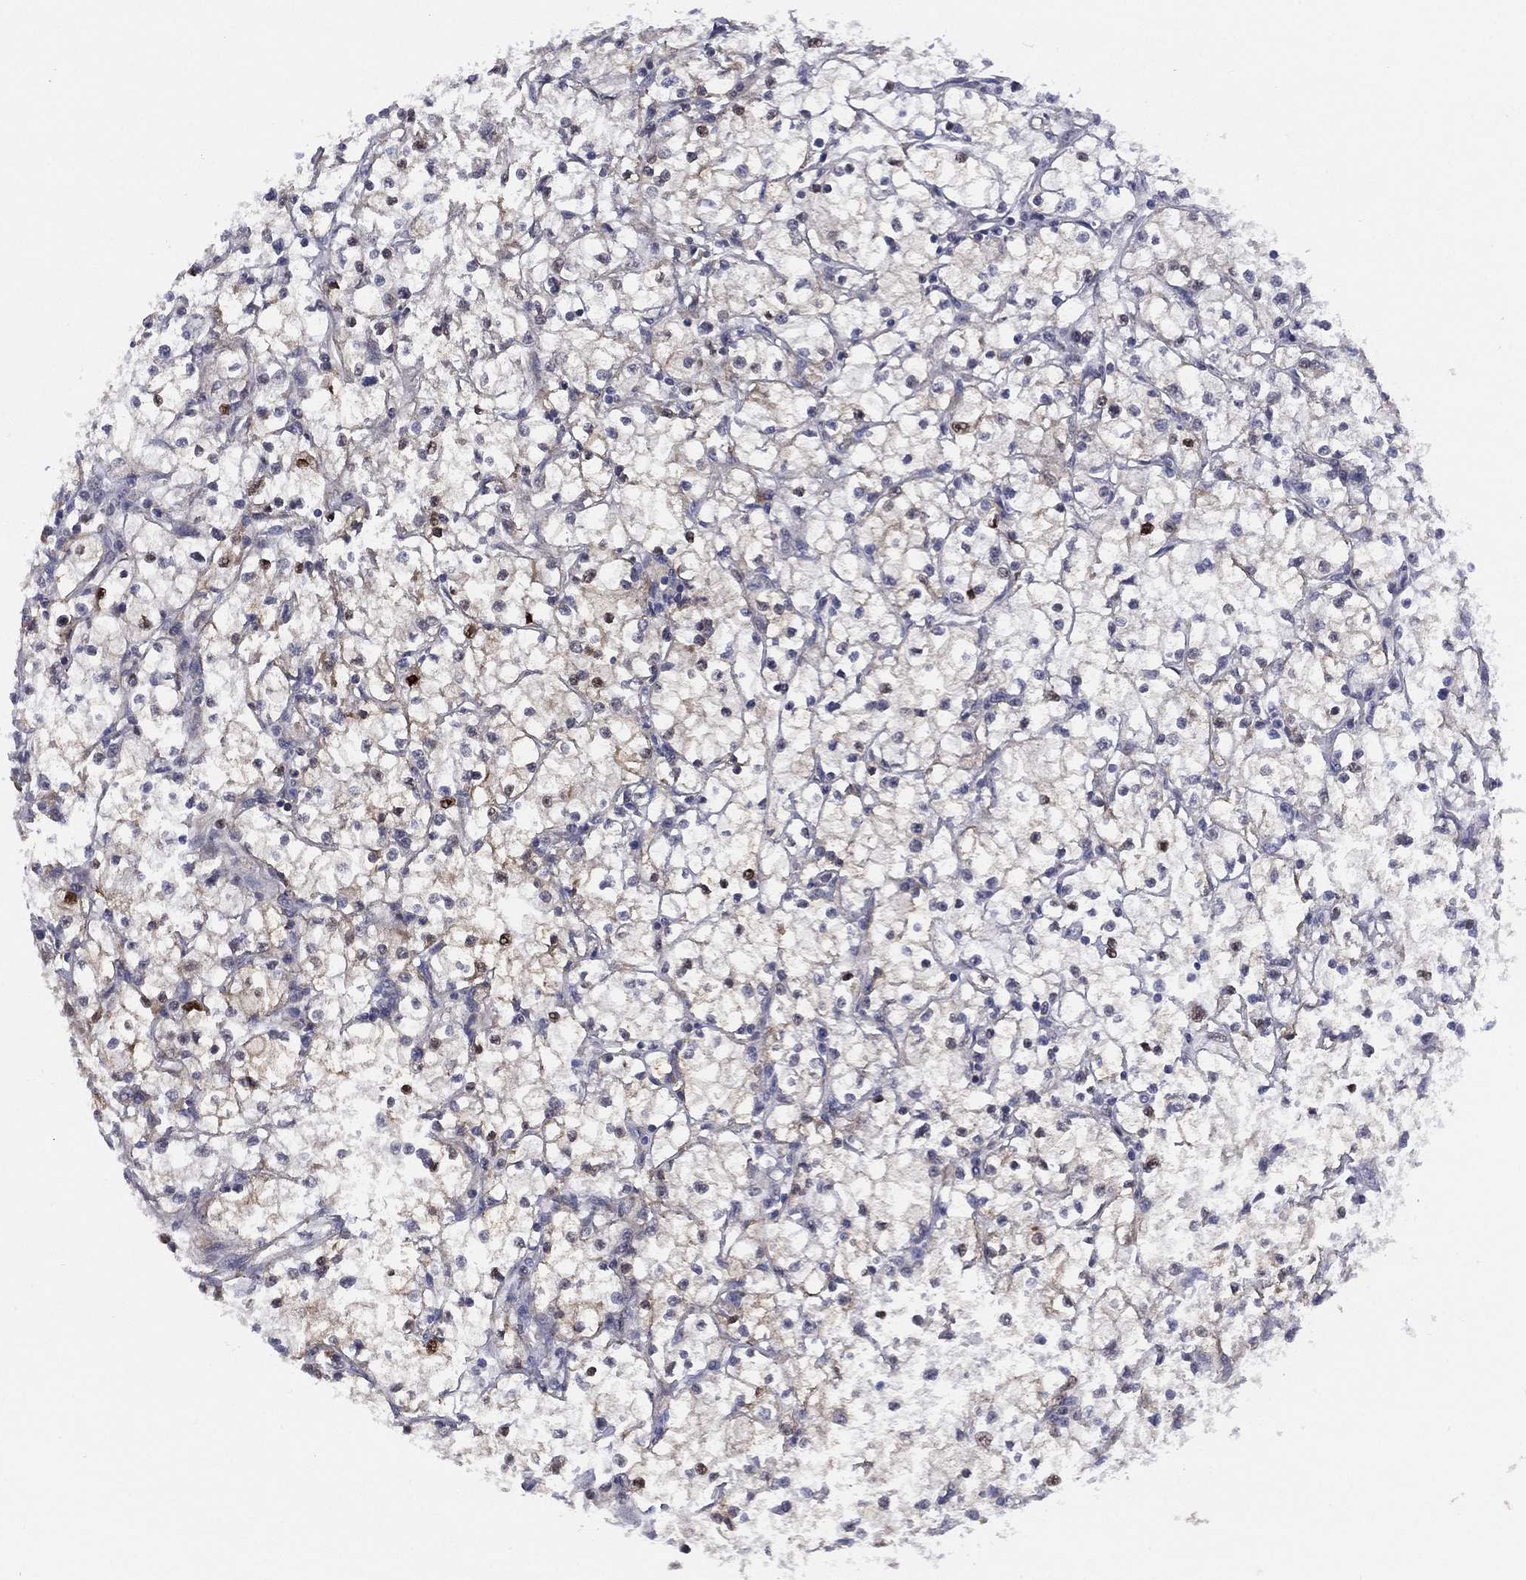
{"staining": {"intensity": "weak", "quantity": "<25%", "location": "cytoplasmic/membranous"}, "tissue": "renal cancer", "cell_type": "Tumor cells", "image_type": "cancer", "snomed": [{"axis": "morphology", "description": "Adenocarcinoma, NOS"}, {"axis": "topography", "description": "Kidney"}], "caption": "An immunohistochemistry (IHC) image of renal adenocarcinoma is shown. There is no staining in tumor cells of renal adenocarcinoma.", "gene": "SLC4A4", "patient": {"sex": "male", "age": 67}}